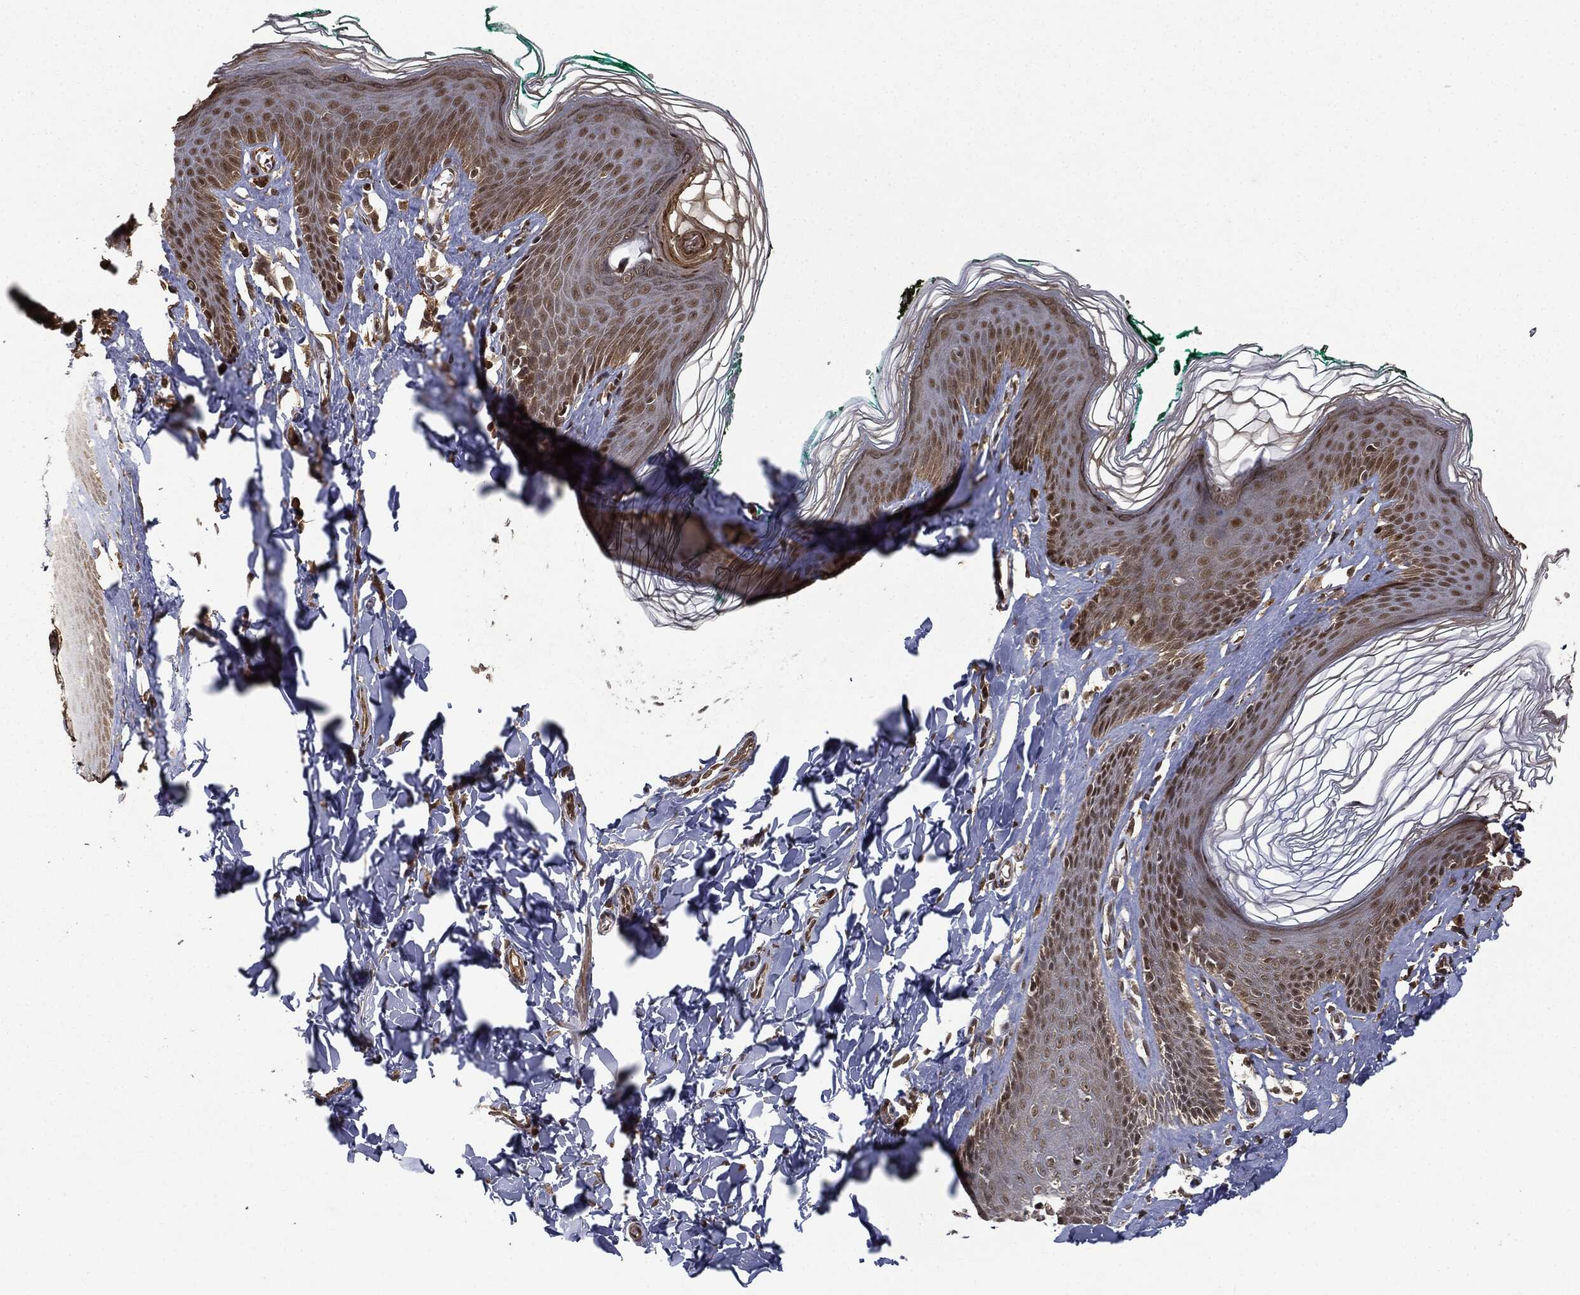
{"staining": {"intensity": "moderate", "quantity": ">75%", "location": "nuclear"}, "tissue": "skin", "cell_type": "Epidermal cells", "image_type": "normal", "snomed": [{"axis": "morphology", "description": "Normal tissue, NOS"}, {"axis": "topography", "description": "Vulva"}], "caption": "Epidermal cells exhibit moderate nuclear positivity in approximately >75% of cells in unremarkable skin.", "gene": "ZNHIT6", "patient": {"sex": "female", "age": 66}}